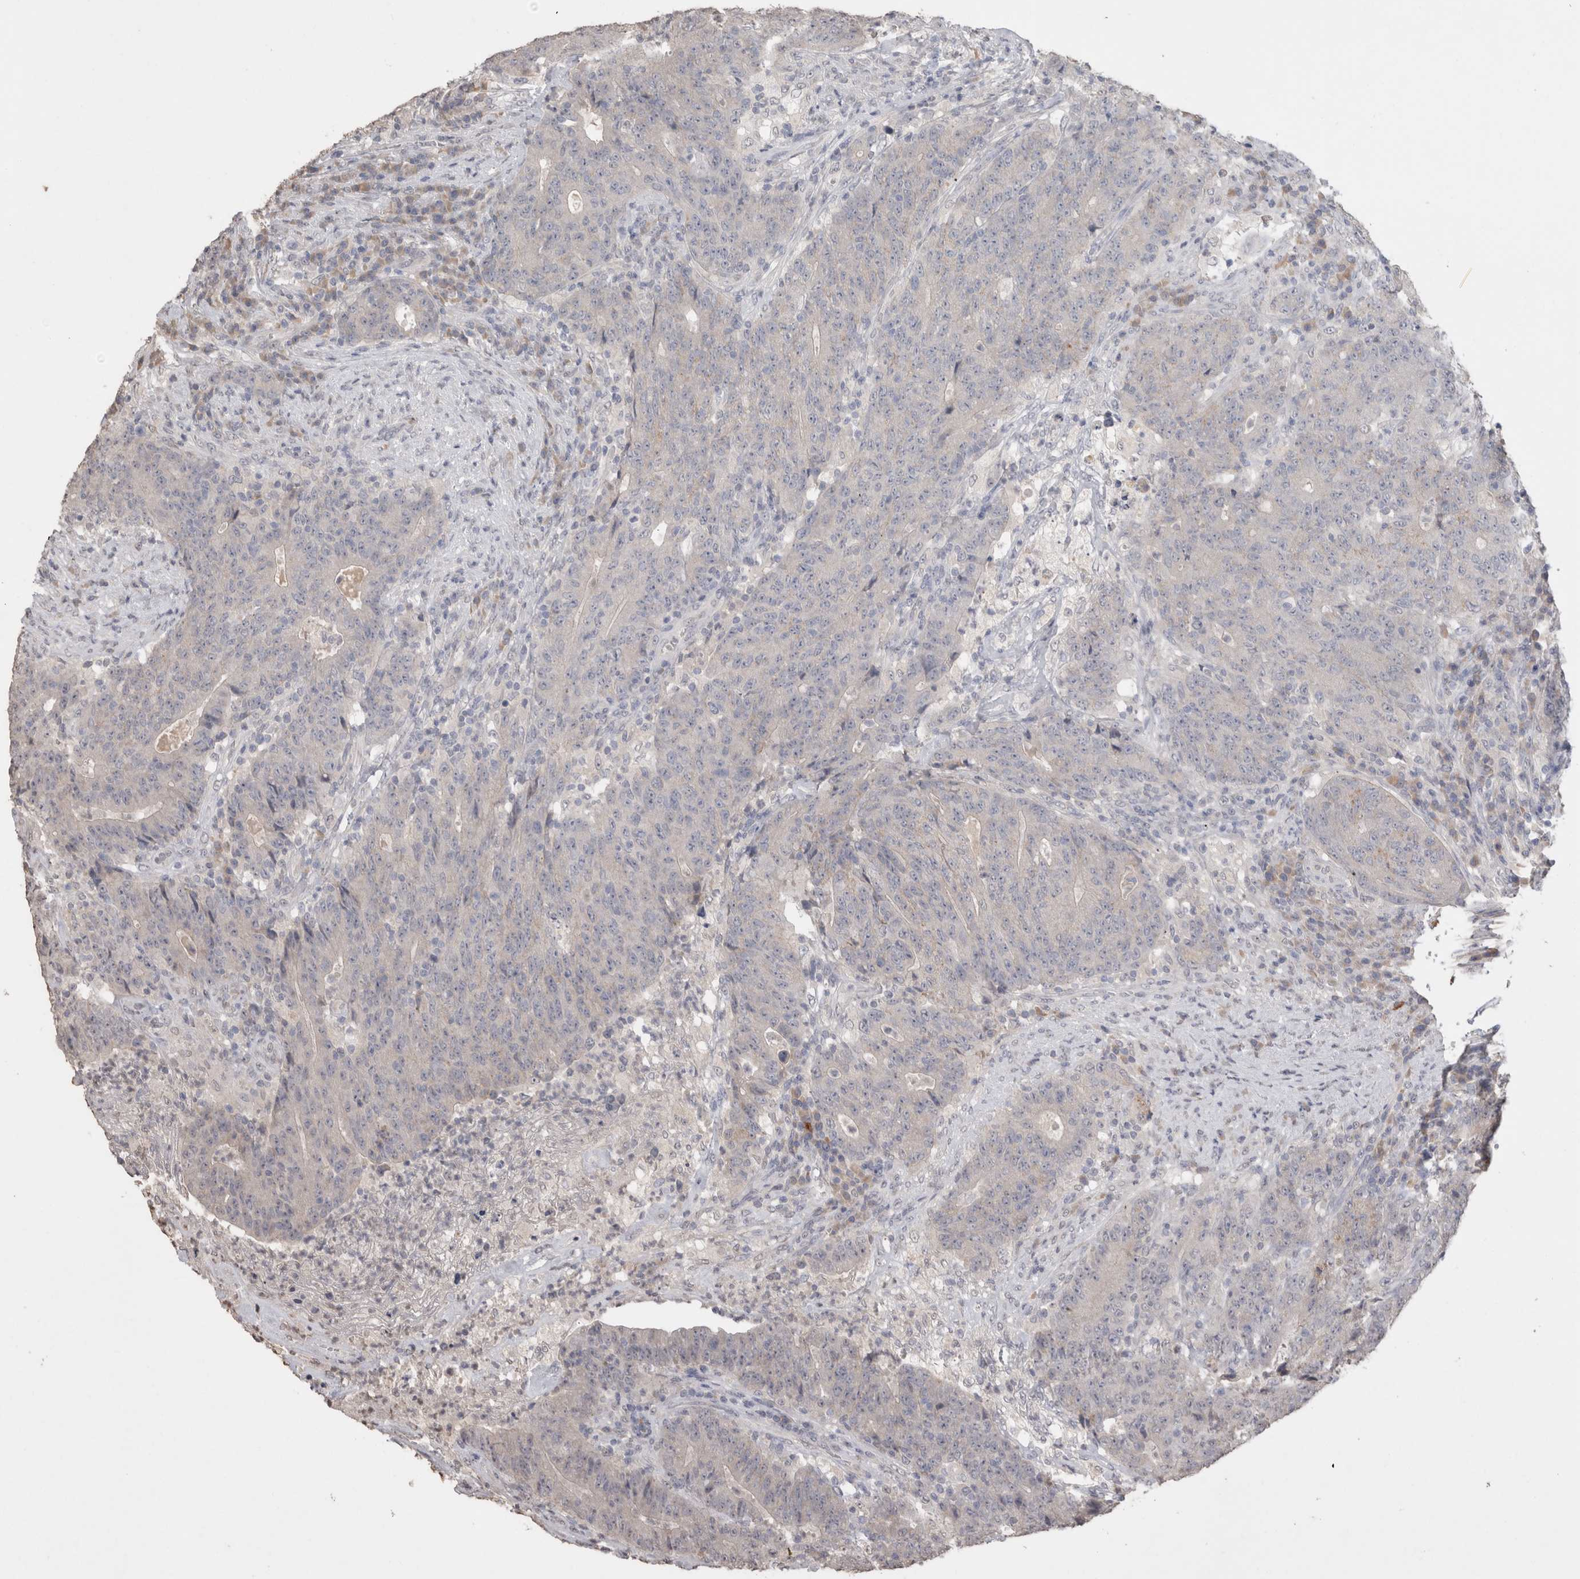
{"staining": {"intensity": "negative", "quantity": "none", "location": "none"}, "tissue": "colorectal cancer", "cell_type": "Tumor cells", "image_type": "cancer", "snomed": [{"axis": "morphology", "description": "Normal tissue, NOS"}, {"axis": "morphology", "description": "Adenocarcinoma, NOS"}, {"axis": "topography", "description": "Colon"}], "caption": "High magnification brightfield microscopy of colorectal cancer stained with DAB (brown) and counterstained with hematoxylin (blue): tumor cells show no significant positivity.", "gene": "NAALADL2", "patient": {"sex": "female", "age": 75}}